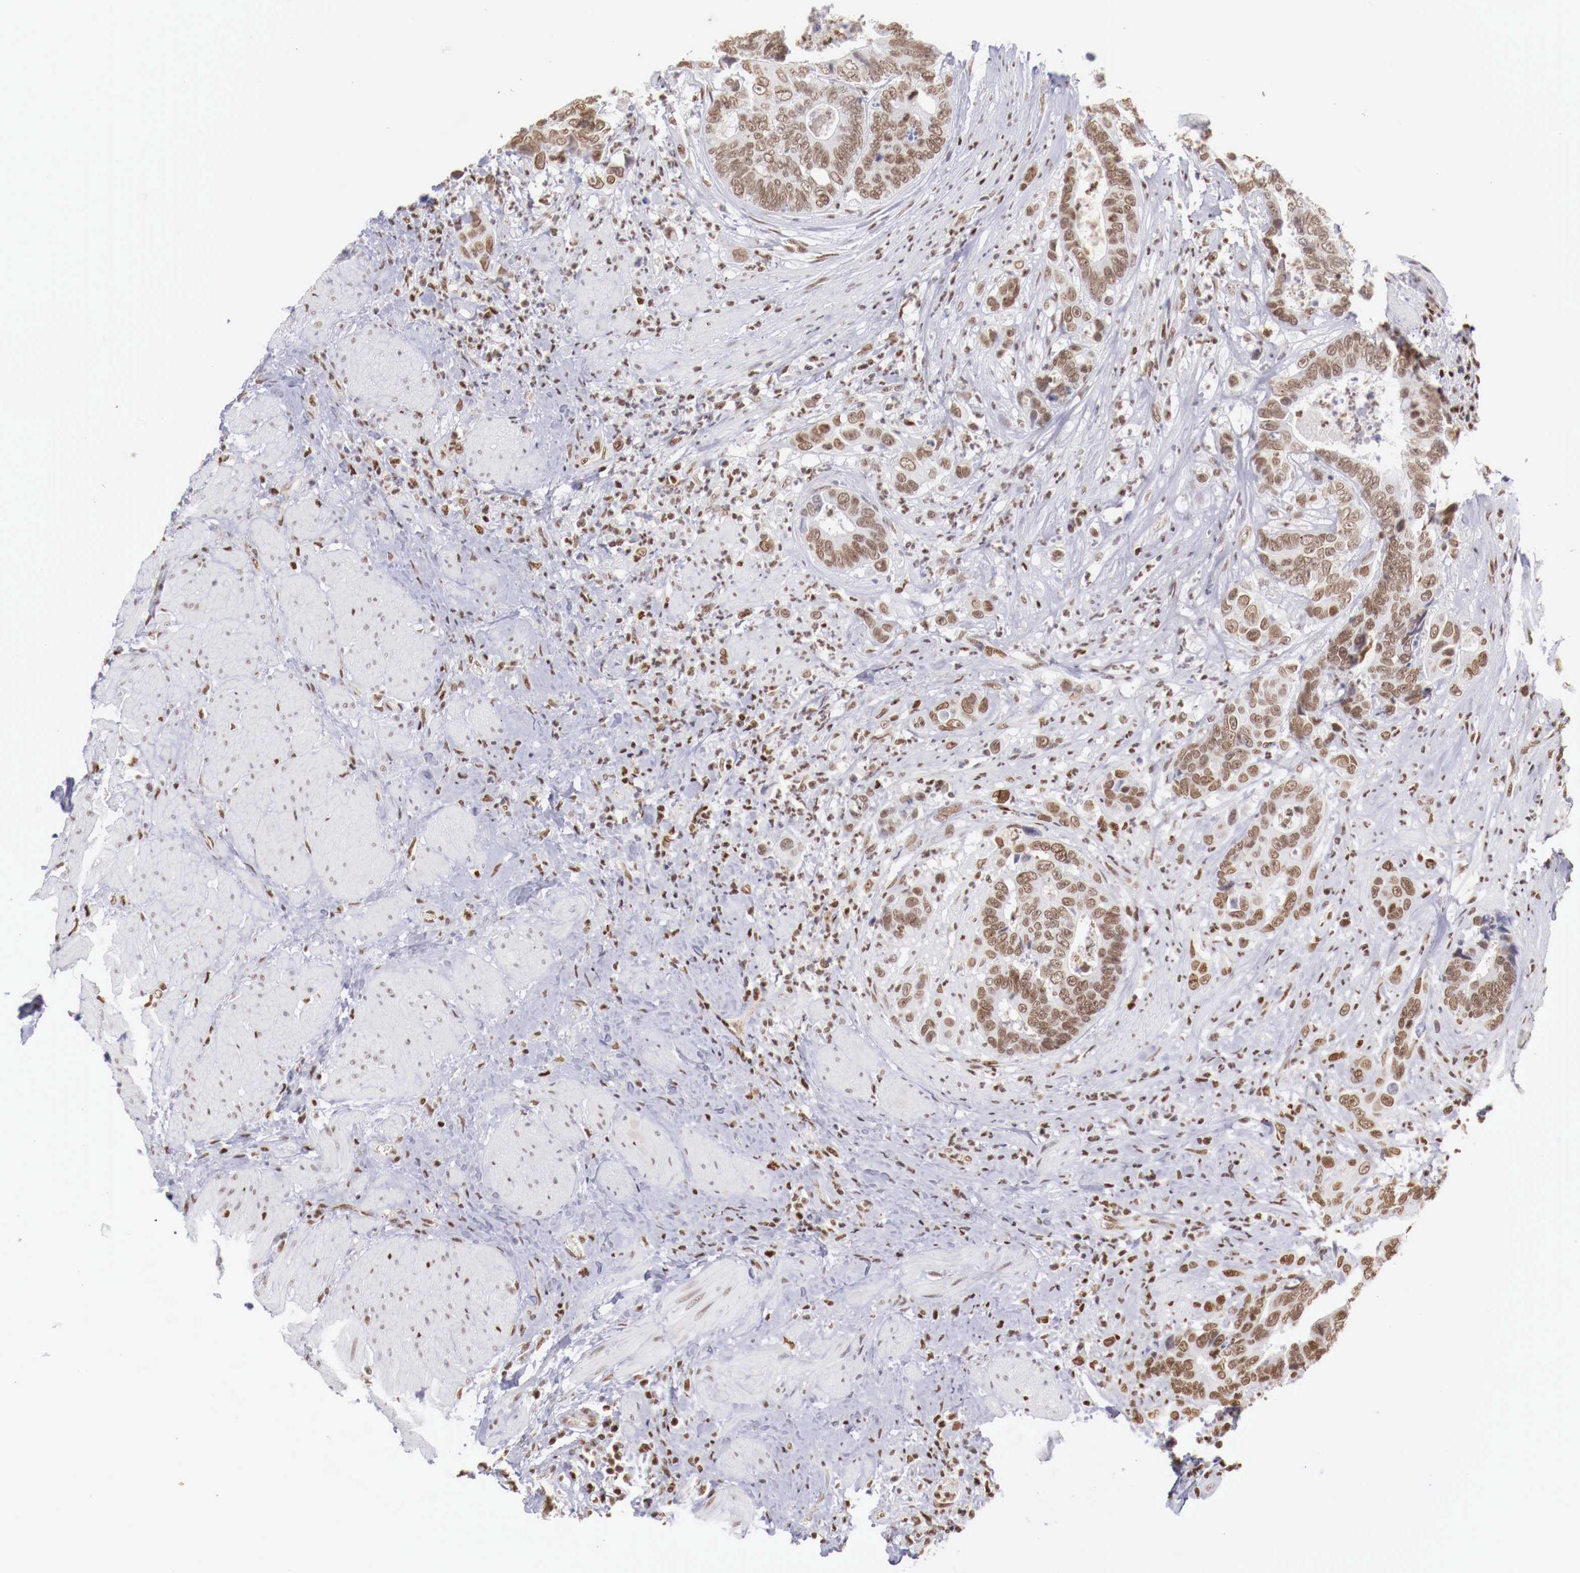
{"staining": {"intensity": "moderate", "quantity": ">75%", "location": "nuclear"}, "tissue": "colorectal cancer", "cell_type": "Tumor cells", "image_type": "cancer", "snomed": [{"axis": "morphology", "description": "Adenocarcinoma, NOS"}, {"axis": "topography", "description": "Rectum"}], "caption": "Tumor cells reveal moderate nuclear positivity in approximately >75% of cells in colorectal adenocarcinoma.", "gene": "MAX", "patient": {"sex": "female", "age": 65}}